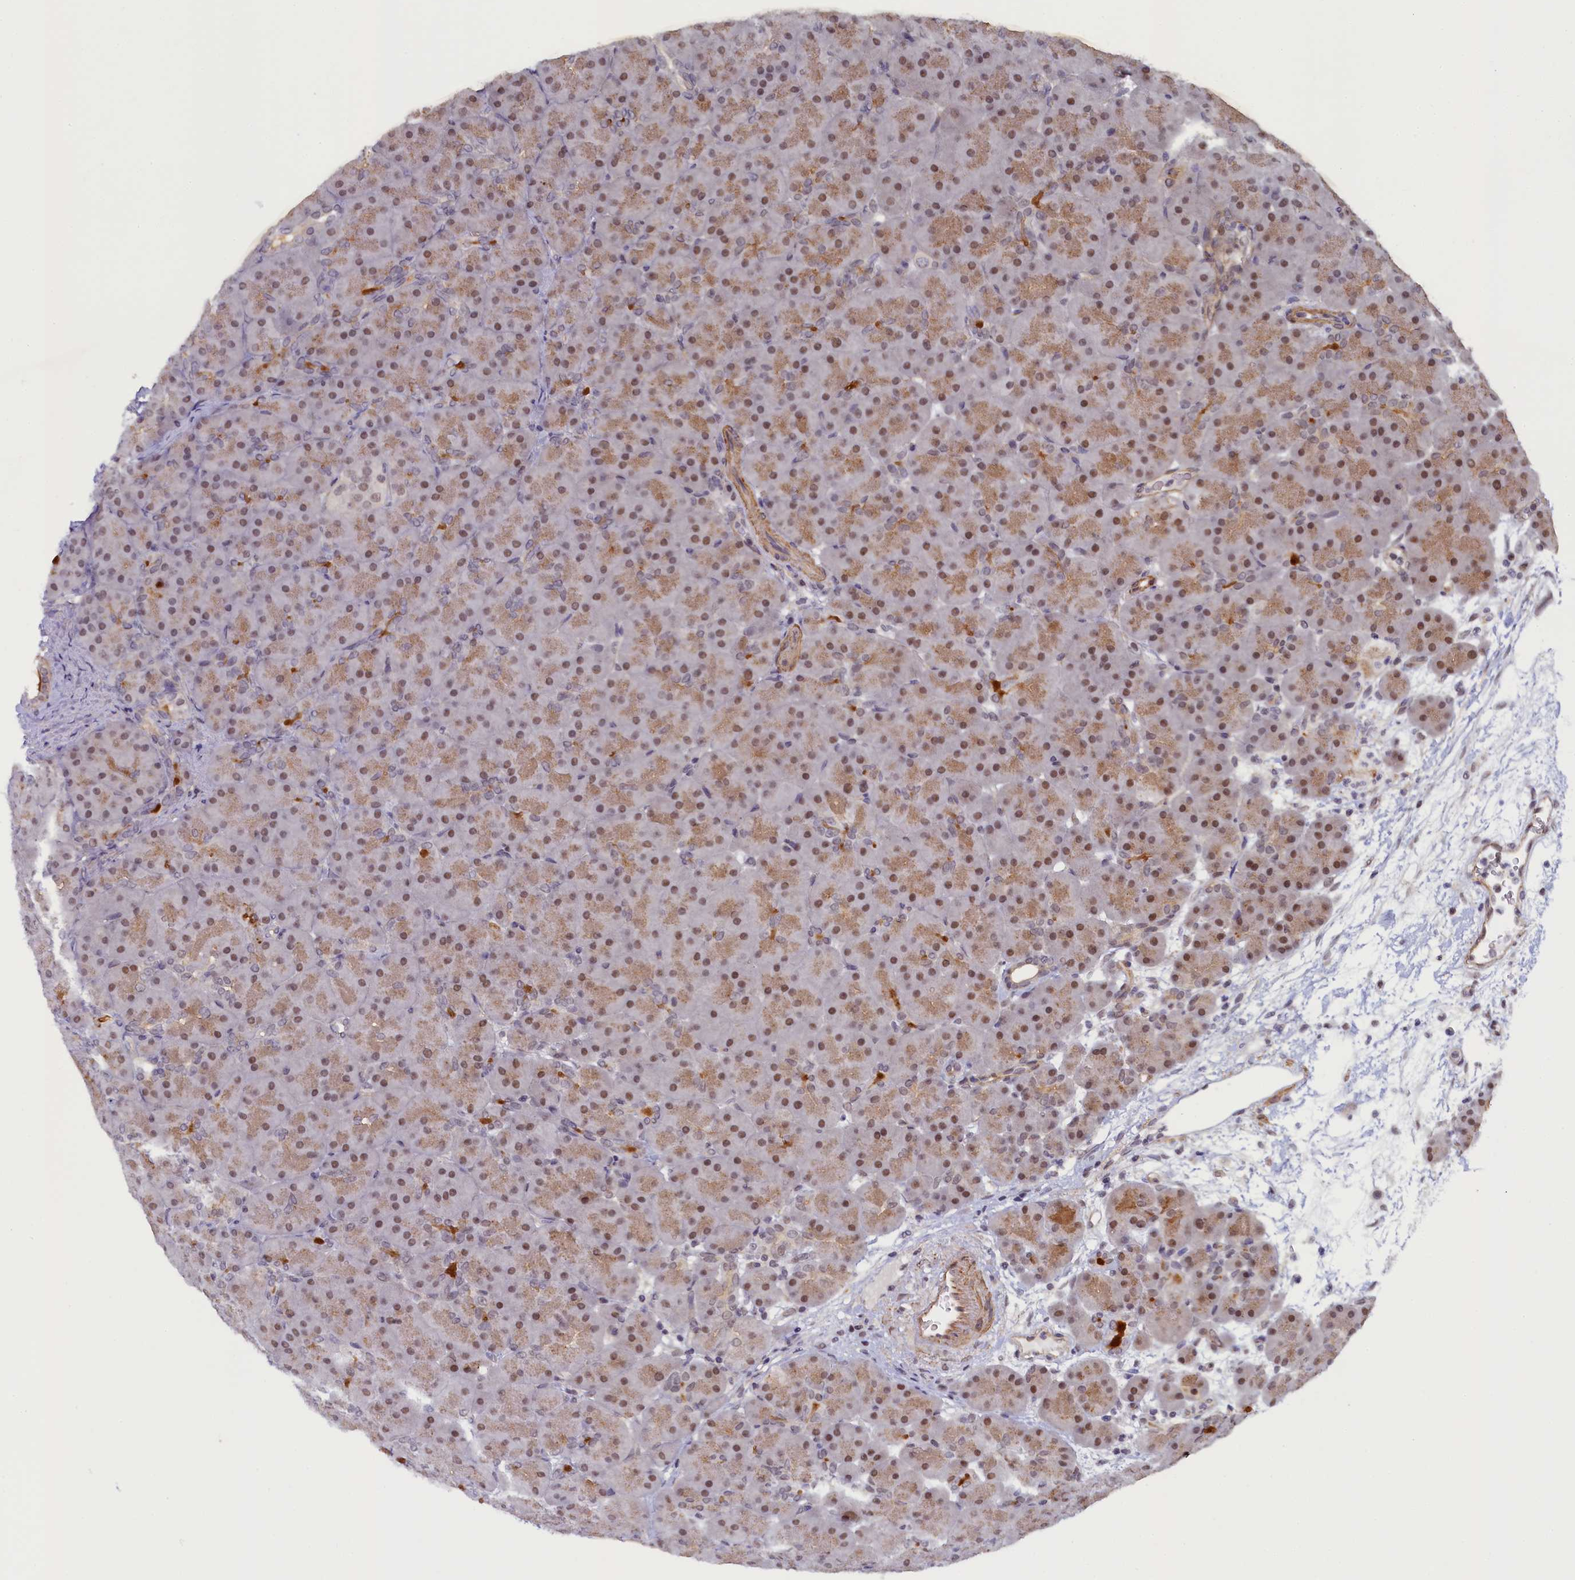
{"staining": {"intensity": "moderate", "quantity": ">75%", "location": "cytoplasmic/membranous,nuclear"}, "tissue": "pancreas", "cell_type": "Exocrine glandular cells", "image_type": "normal", "snomed": [{"axis": "morphology", "description": "Normal tissue, NOS"}, {"axis": "topography", "description": "Pancreas"}], "caption": "A histopathology image of human pancreas stained for a protein shows moderate cytoplasmic/membranous,nuclear brown staining in exocrine glandular cells. The protein is stained brown, and the nuclei are stained in blue (DAB (3,3'-diaminobenzidine) IHC with brightfield microscopy, high magnification).", "gene": "INTS14", "patient": {"sex": "male", "age": 66}}